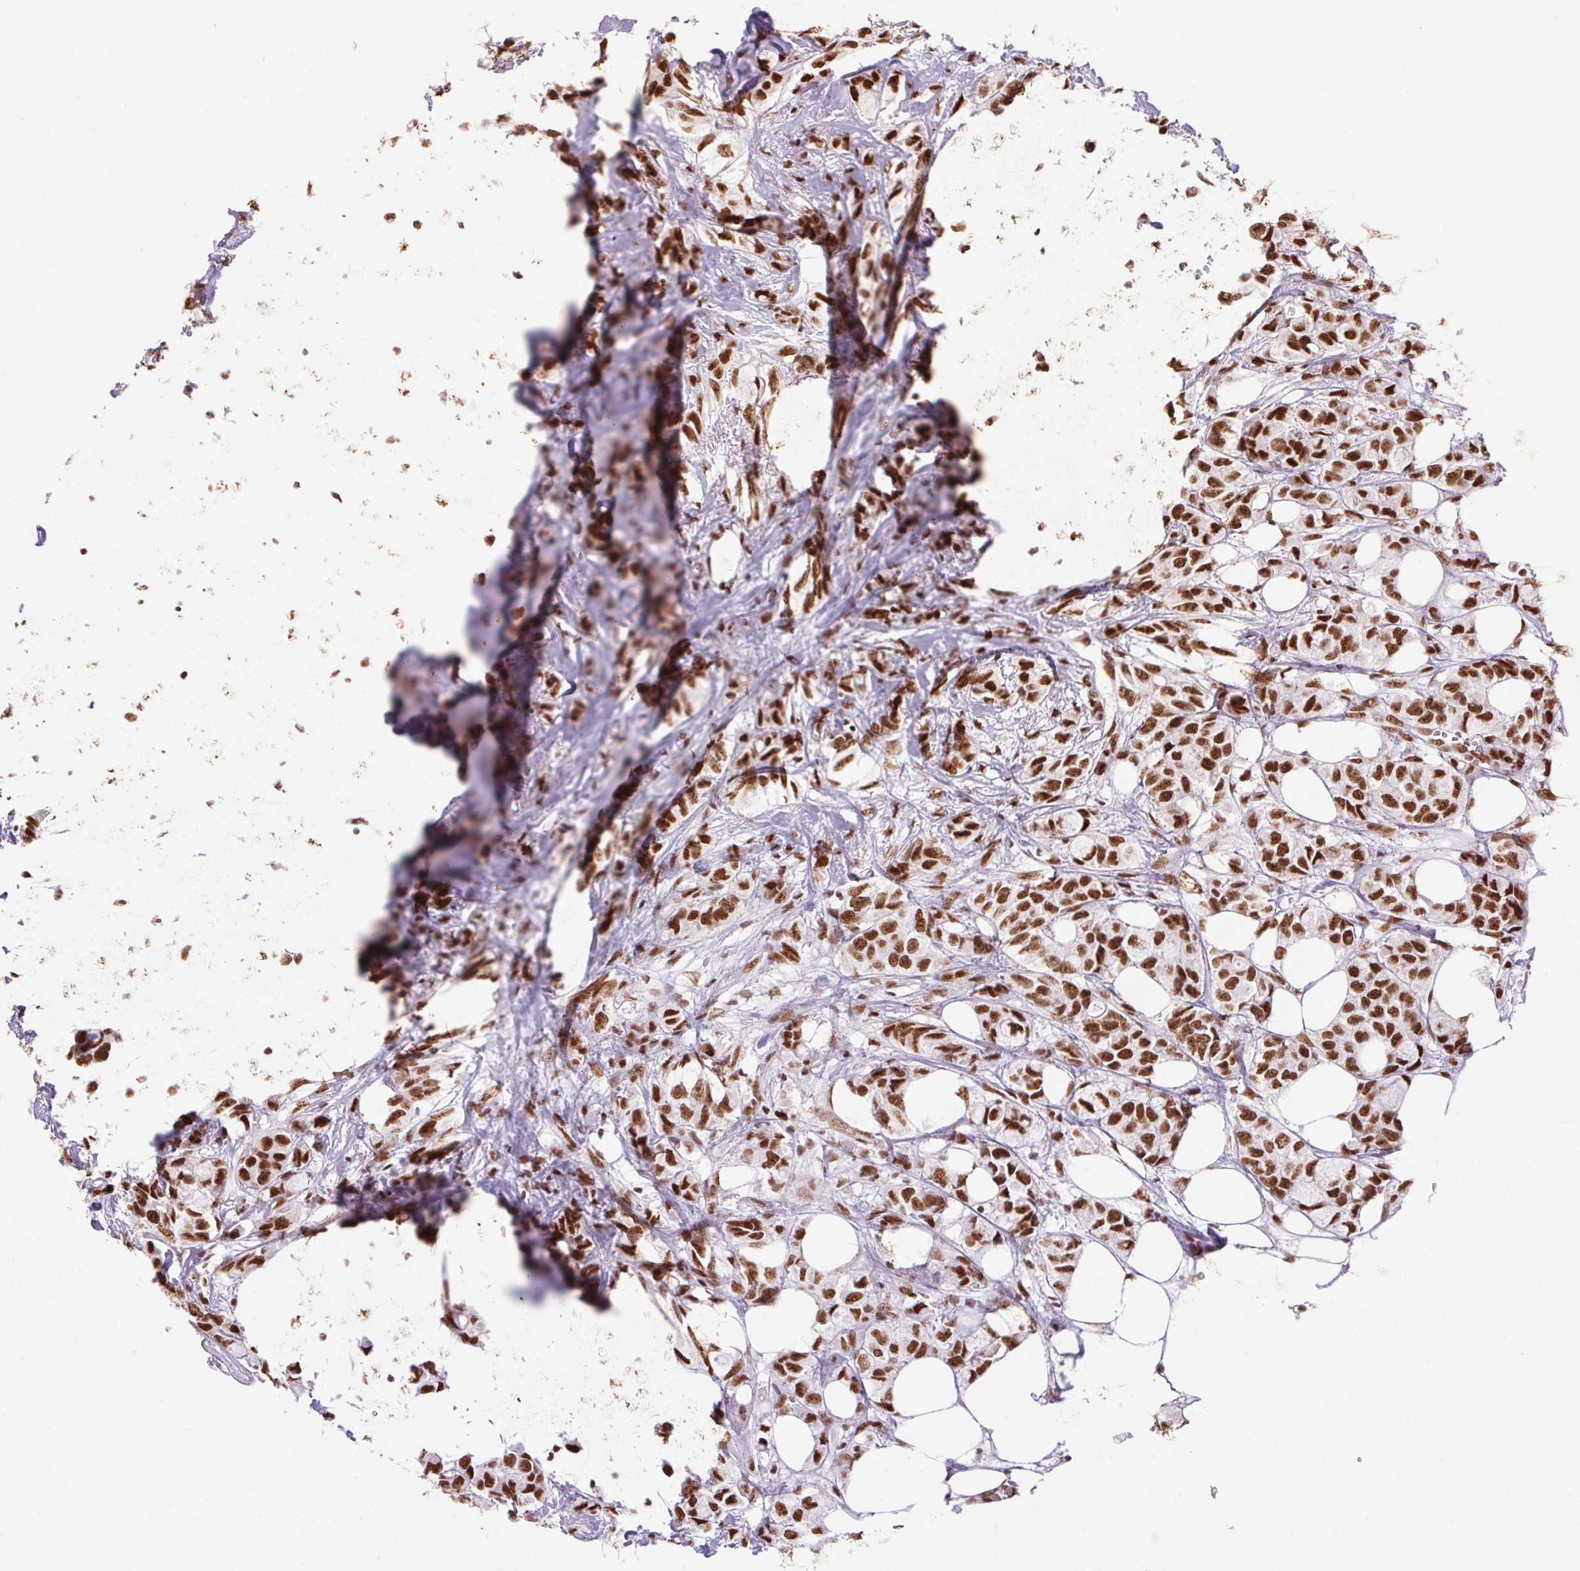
{"staining": {"intensity": "strong", "quantity": ">75%", "location": "nuclear"}, "tissue": "breast cancer", "cell_type": "Tumor cells", "image_type": "cancer", "snomed": [{"axis": "morphology", "description": "Duct carcinoma"}, {"axis": "topography", "description": "Breast"}], "caption": "Immunohistochemistry micrograph of breast cancer stained for a protein (brown), which demonstrates high levels of strong nuclear expression in approximately >75% of tumor cells.", "gene": "ZNF207", "patient": {"sex": "female", "age": 85}}